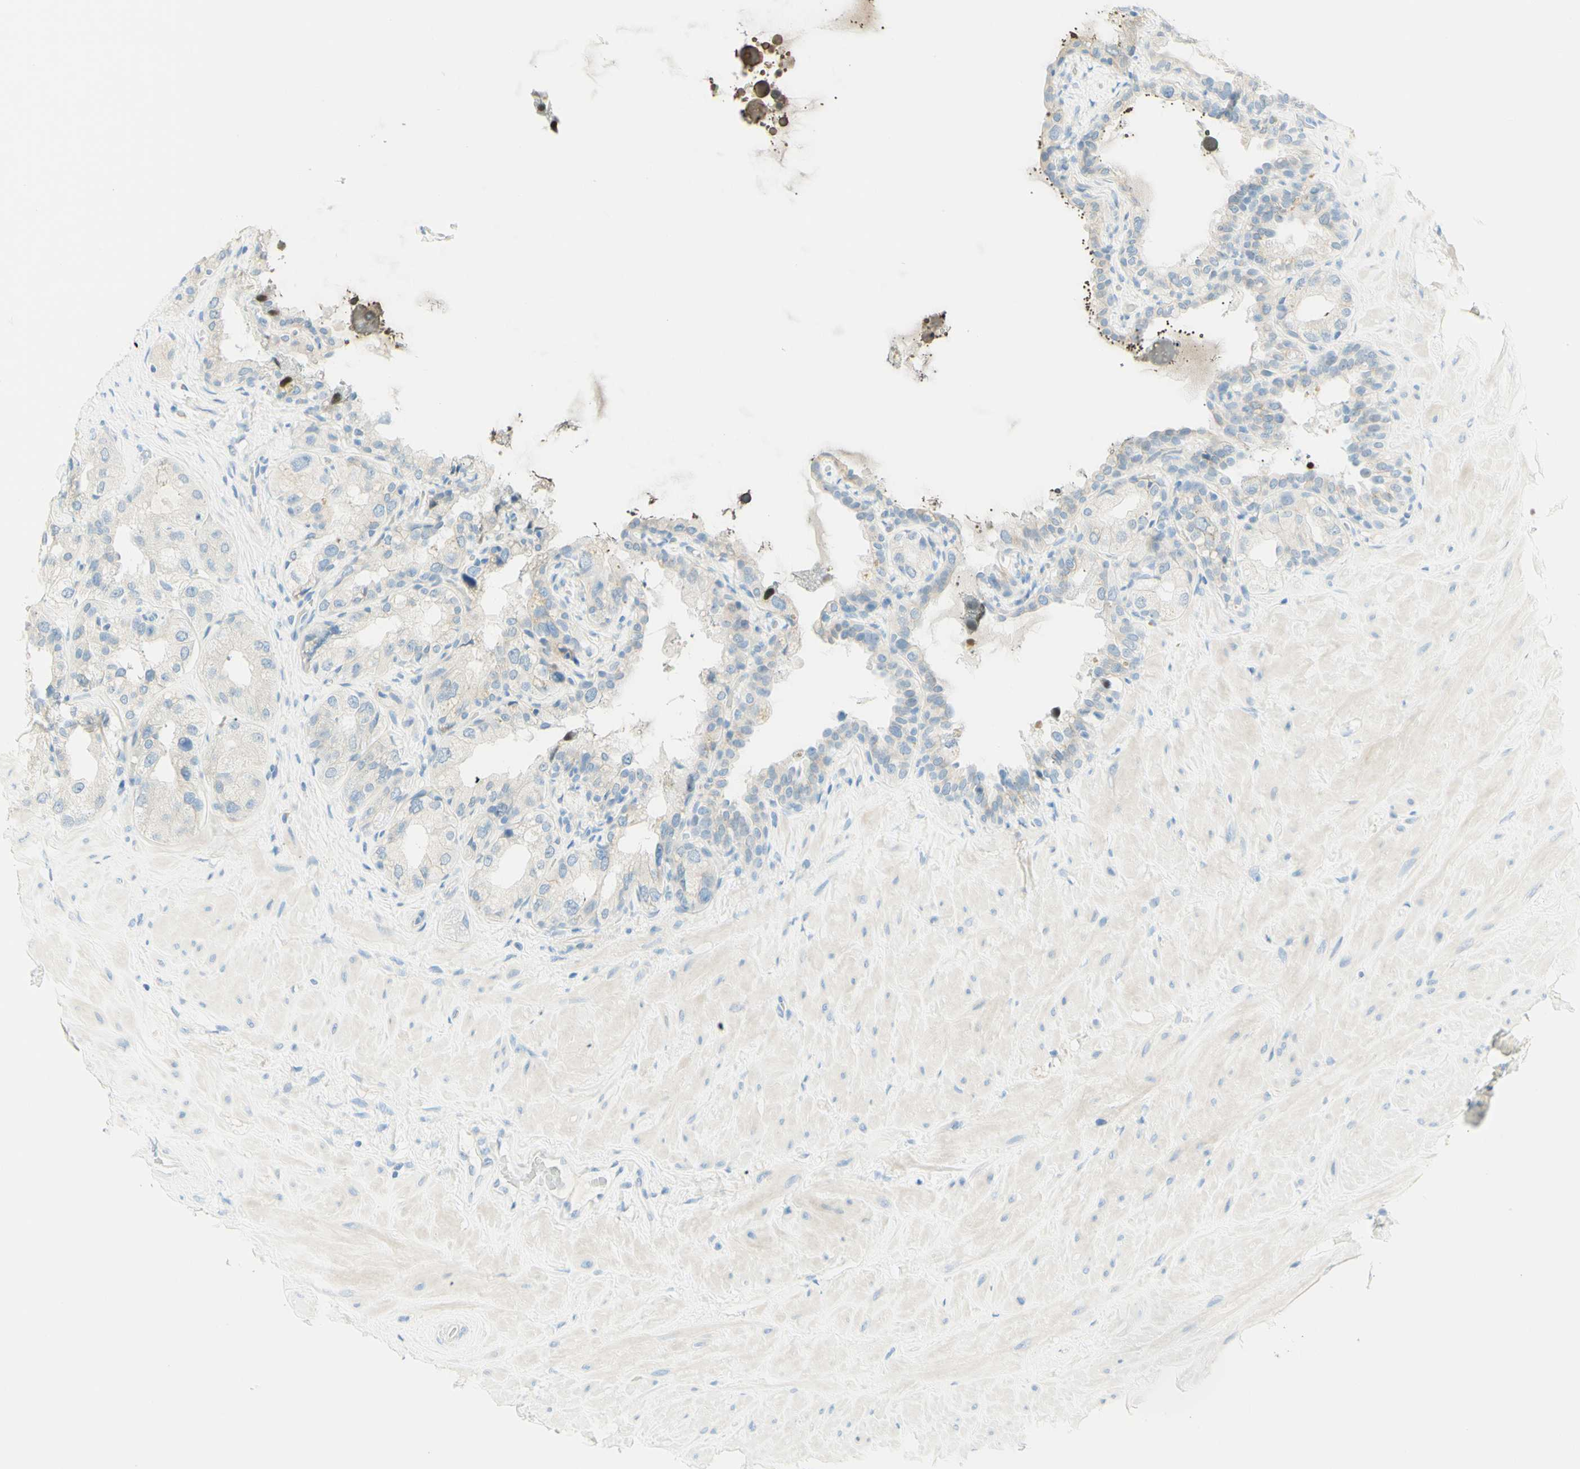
{"staining": {"intensity": "weak", "quantity": "25%-75%", "location": "cytoplasmic/membranous"}, "tissue": "seminal vesicle", "cell_type": "Glandular cells", "image_type": "normal", "snomed": [{"axis": "morphology", "description": "Normal tissue, NOS"}, {"axis": "topography", "description": "Seminal veicle"}], "caption": "Human seminal vesicle stained for a protein (brown) demonstrates weak cytoplasmic/membranous positive expression in about 25%-75% of glandular cells.", "gene": "TMEM132D", "patient": {"sex": "male", "age": 68}}